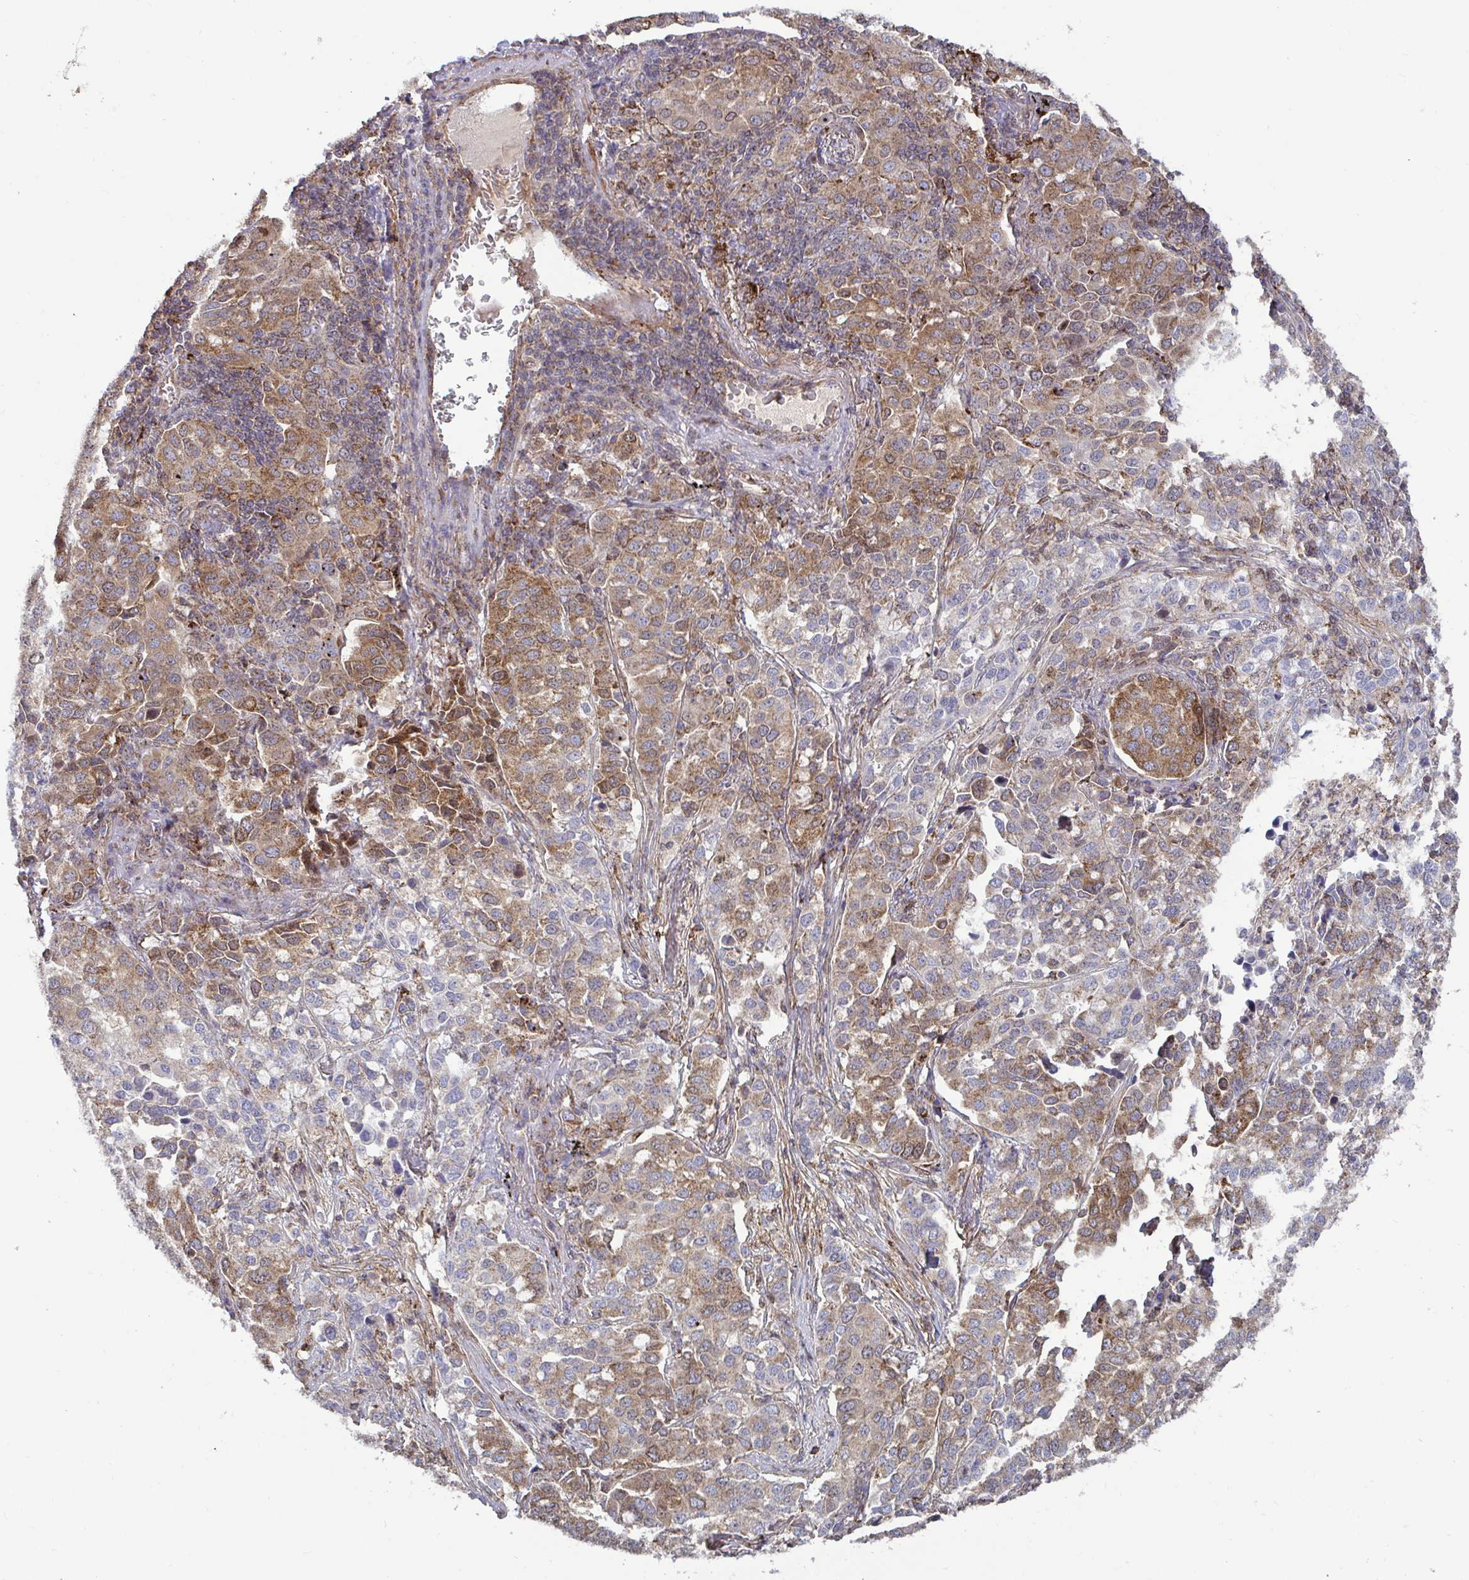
{"staining": {"intensity": "moderate", "quantity": ">75%", "location": "cytoplasmic/membranous"}, "tissue": "lung cancer", "cell_type": "Tumor cells", "image_type": "cancer", "snomed": [{"axis": "morphology", "description": "Adenocarcinoma, NOS"}, {"axis": "morphology", "description": "Adenocarcinoma, metastatic, NOS"}, {"axis": "topography", "description": "Lymph node"}, {"axis": "topography", "description": "Lung"}], "caption": "The immunohistochemical stain highlights moderate cytoplasmic/membranous positivity in tumor cells of metastatic adenocarcinoma (lung) tissue.", "gene": "SPRY1", "patient": {"sex": "female", "age": 65}}